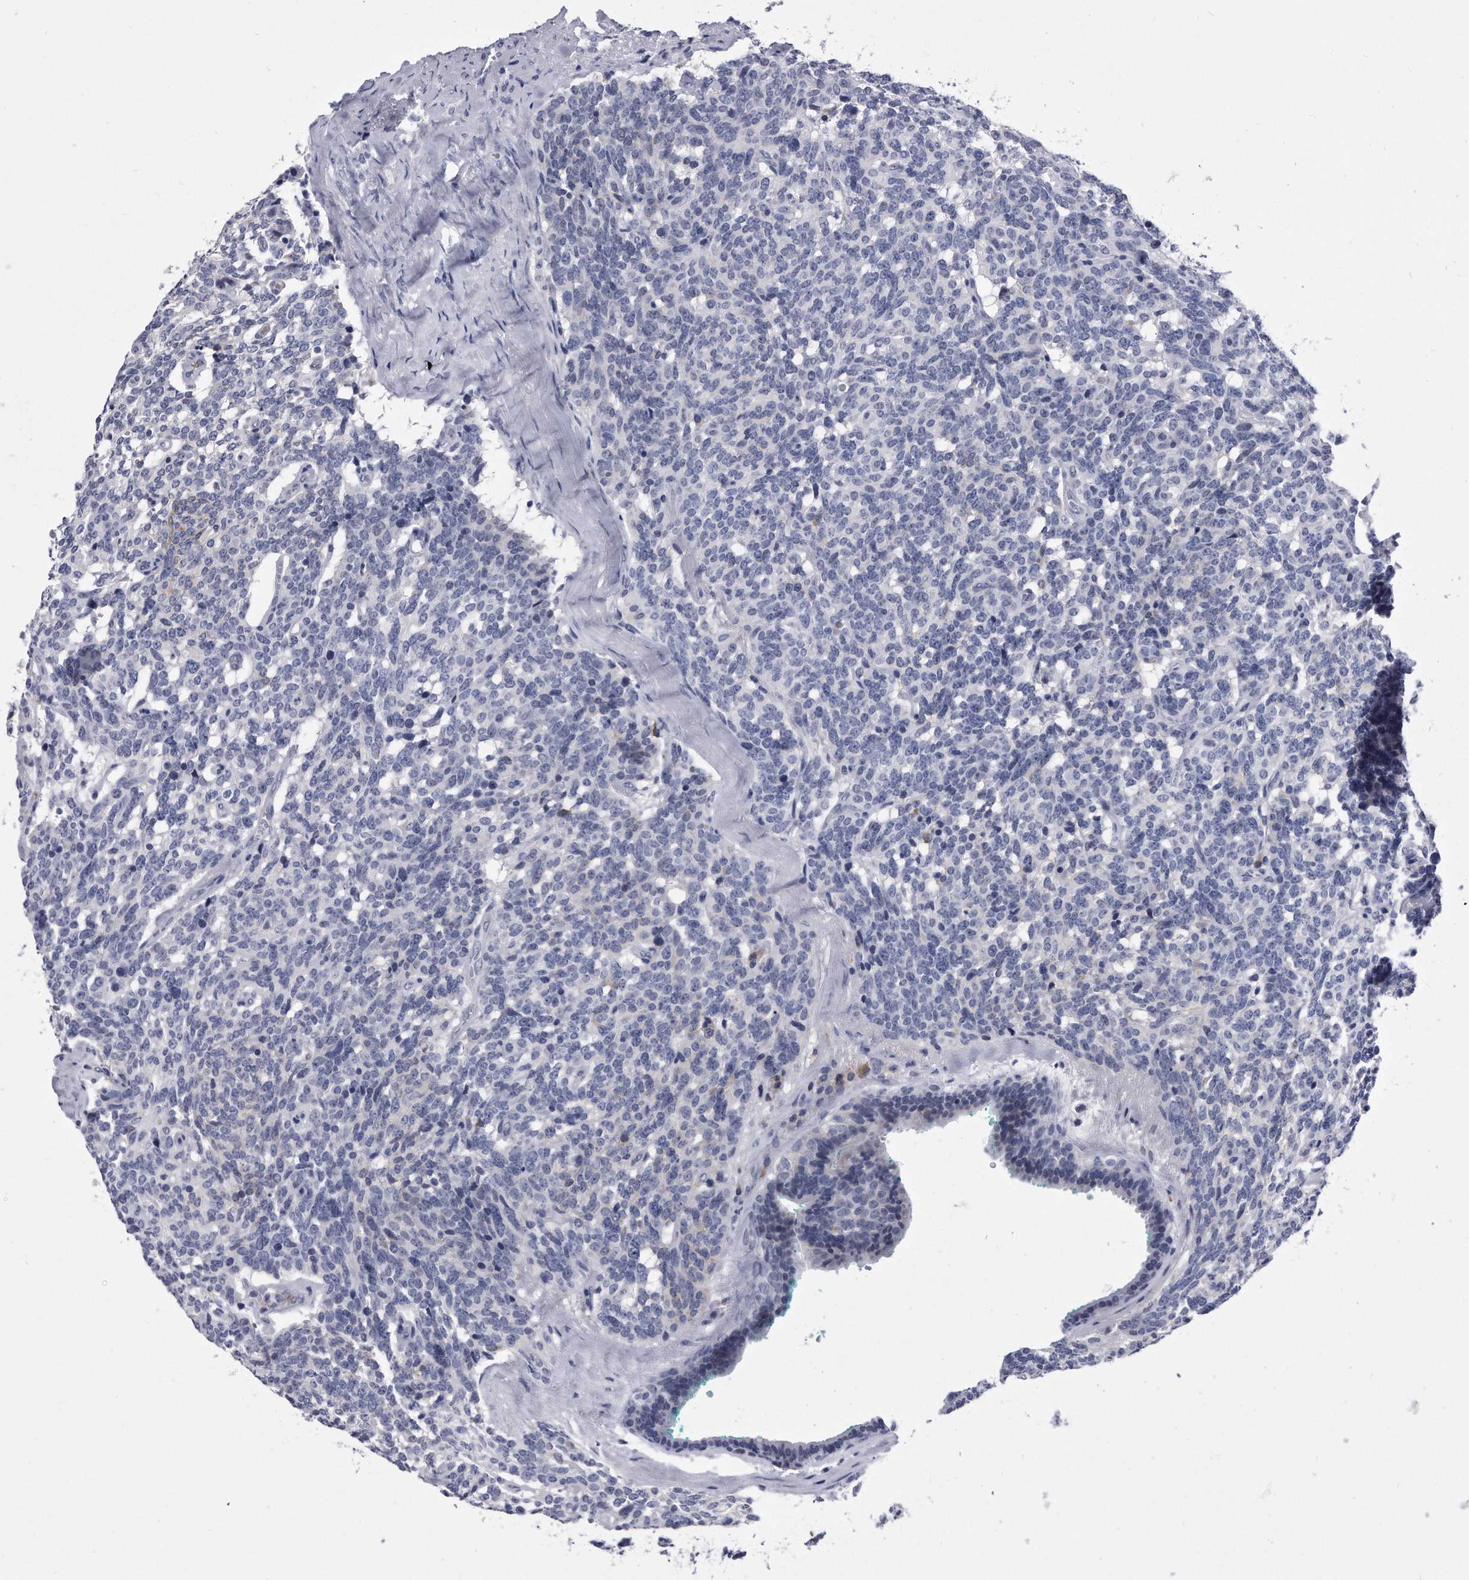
{"staining": {"intensity": "negative", "quantity": "none", "location": "none"}, "tissue": "carcinoid", "cell_type": "Tumor cells", "image_type": "cancer", "snomed": [{"axis": "morphology", "description": "Carcinoid, malignant, NOS"}, {"axis": "topography", "description": "Lung"}], "caption": "Tumor cells are negative for brown protein staining in carcinoid (malignant). (Stains: DAB immunohistochemistry (IHC) with hematoxylin counter stain, Microscopy: brightfield microscopy at high magnification).", "gene": "KCTD8", "patient": {"sex": "female", "age": 46}}